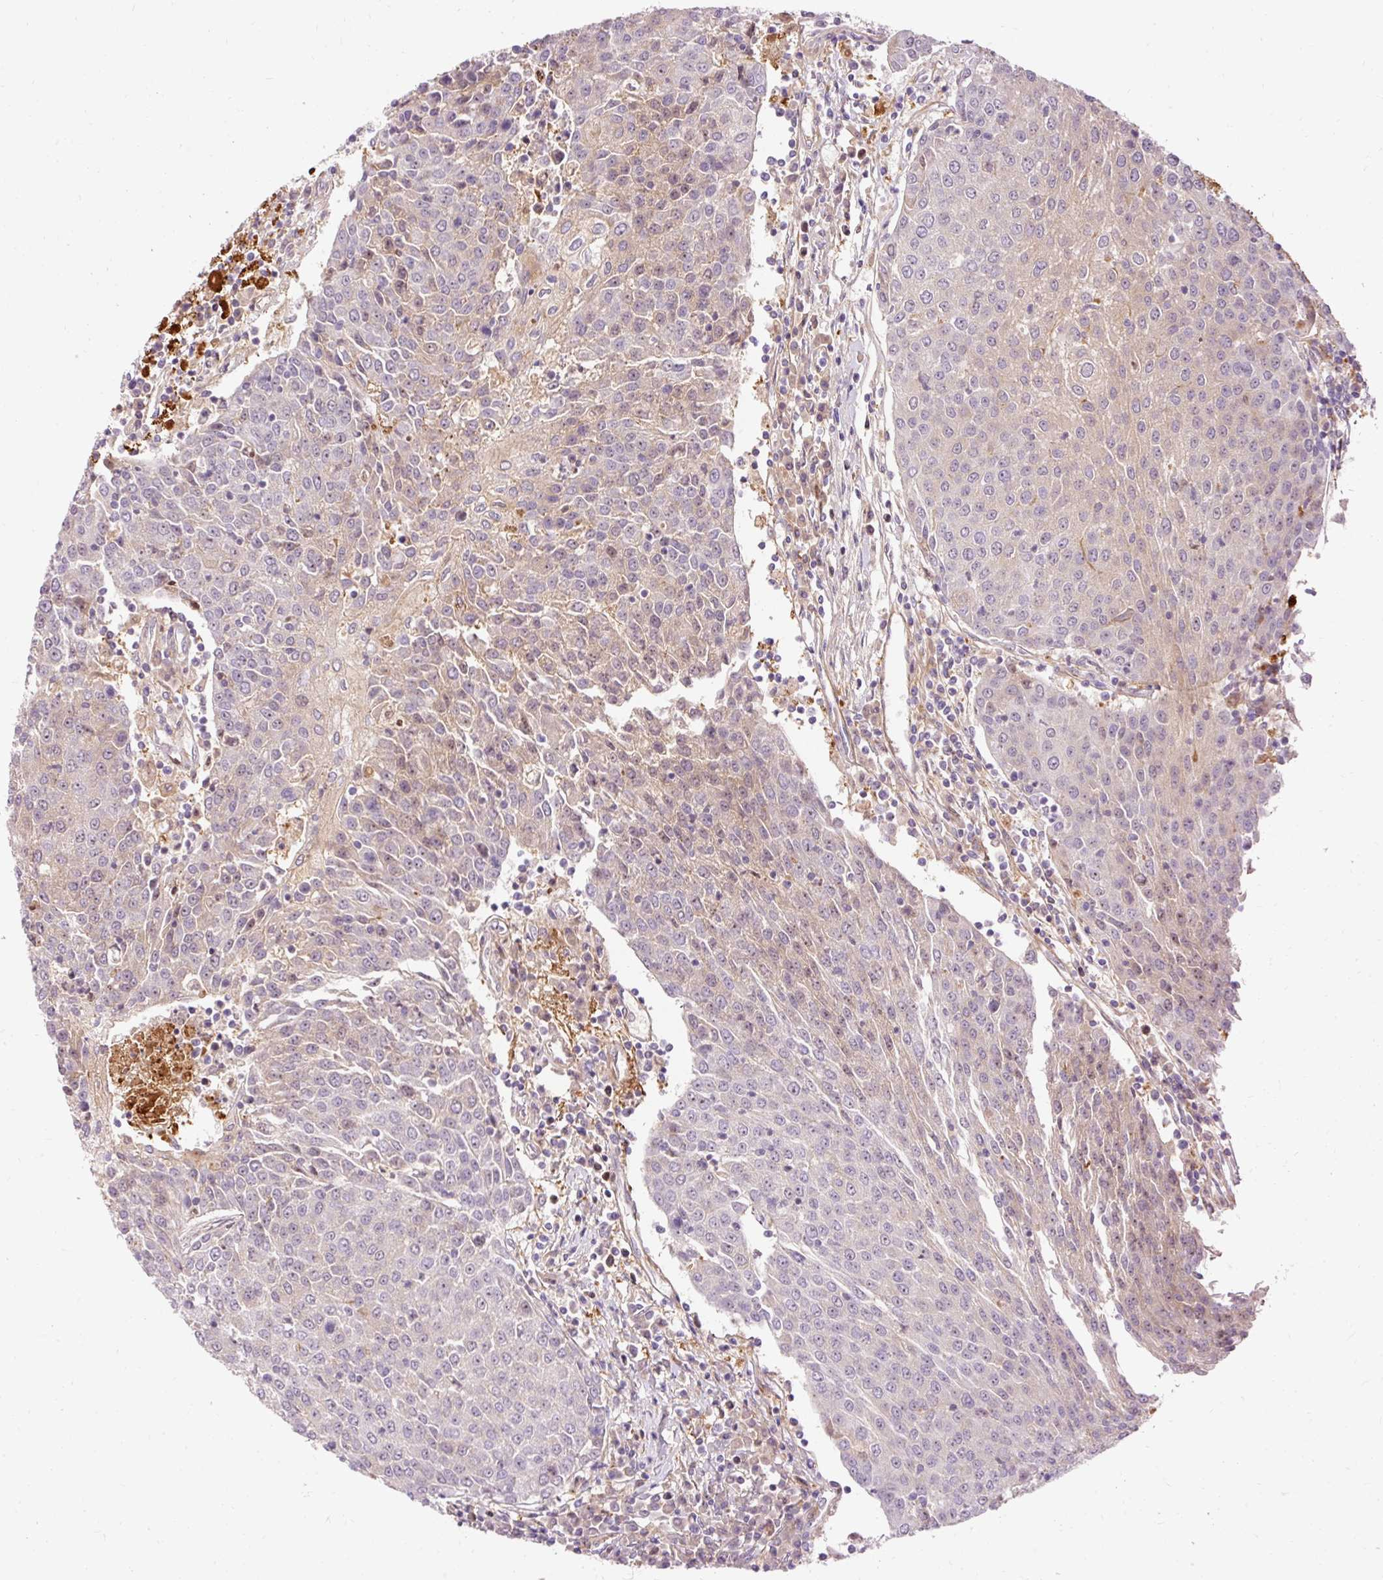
{"staining": {"intensity": "weak", "quantity": "25%-75%", "location": "cytoplasmic/membranous"}, "tissue": "urothelial cancer", "cell_type": "Tumor cells", "image_type": "cancer", "snomed": [{"axis": "morphology", "description": "Urothelial carcinoma, High grade"}, {"axis": "topography", "description": "Urinary bladder"}], "caption": "IHC image of human urothelial carcinoma (high-grade) stained for a protein (brown), which exhibits low levels of weak cytoplasmic/membranous positivity in approximately 25%-75% of tumor cells.", "gene": "CEBPZ", "patient": {"sex": "female", "age": 85}}